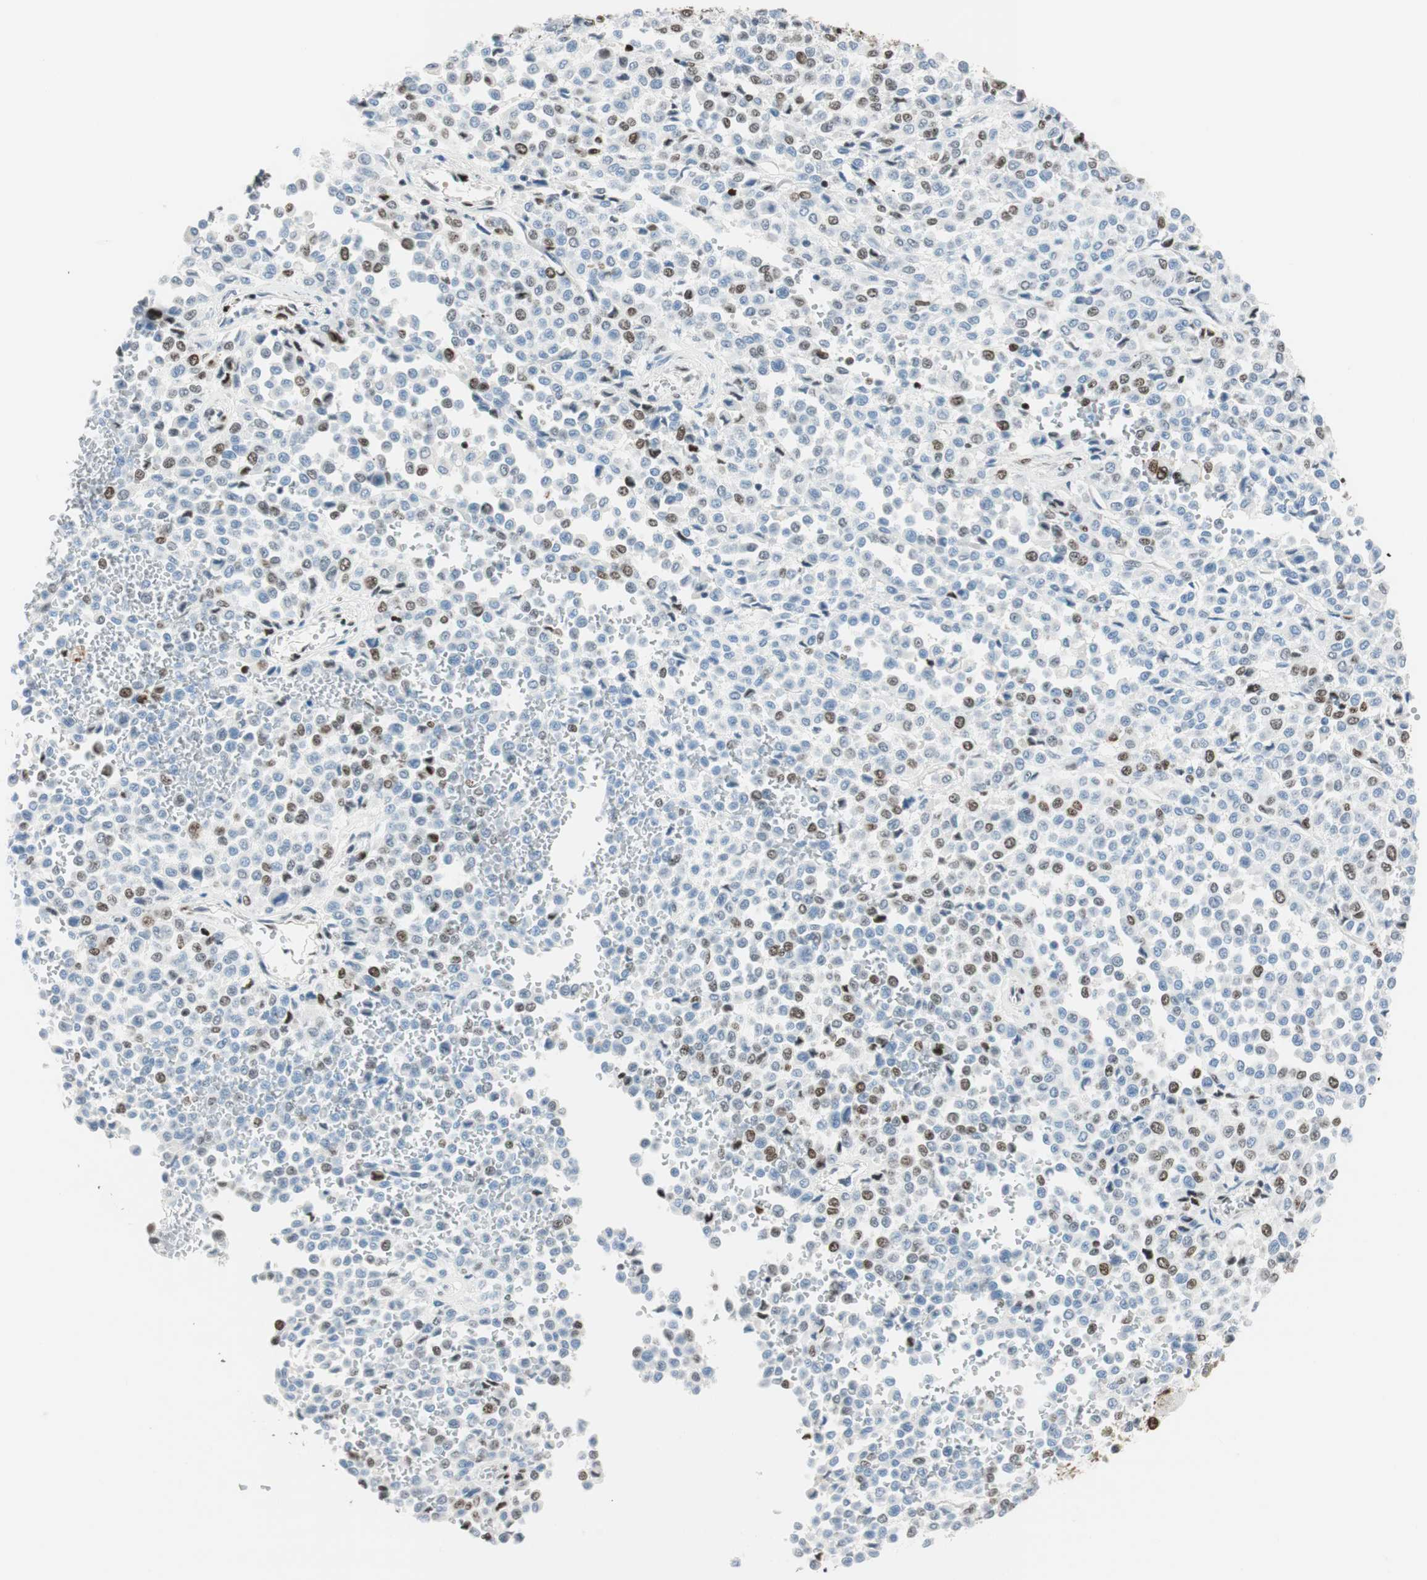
{"staining": {"intensity": "moderate", "quantity": "<25%", "location": "nuclear"}, "tissue": "melanoma", "cell_type": "Tumor cells", "image_type": "cancer", "snomed": [{"axis": "morphology", "description": "Malignant melanoma, Metastatic site"}, {"axis": "topography", "description": "Pancreas"}], "caption": "Human melanoma stained for a protein (brown) exhibits moderate nuclear positive positivity in approximately <25% of tumor cells.", "gene": "EZH2", "patient": {"sex": "female", "age": 30}}